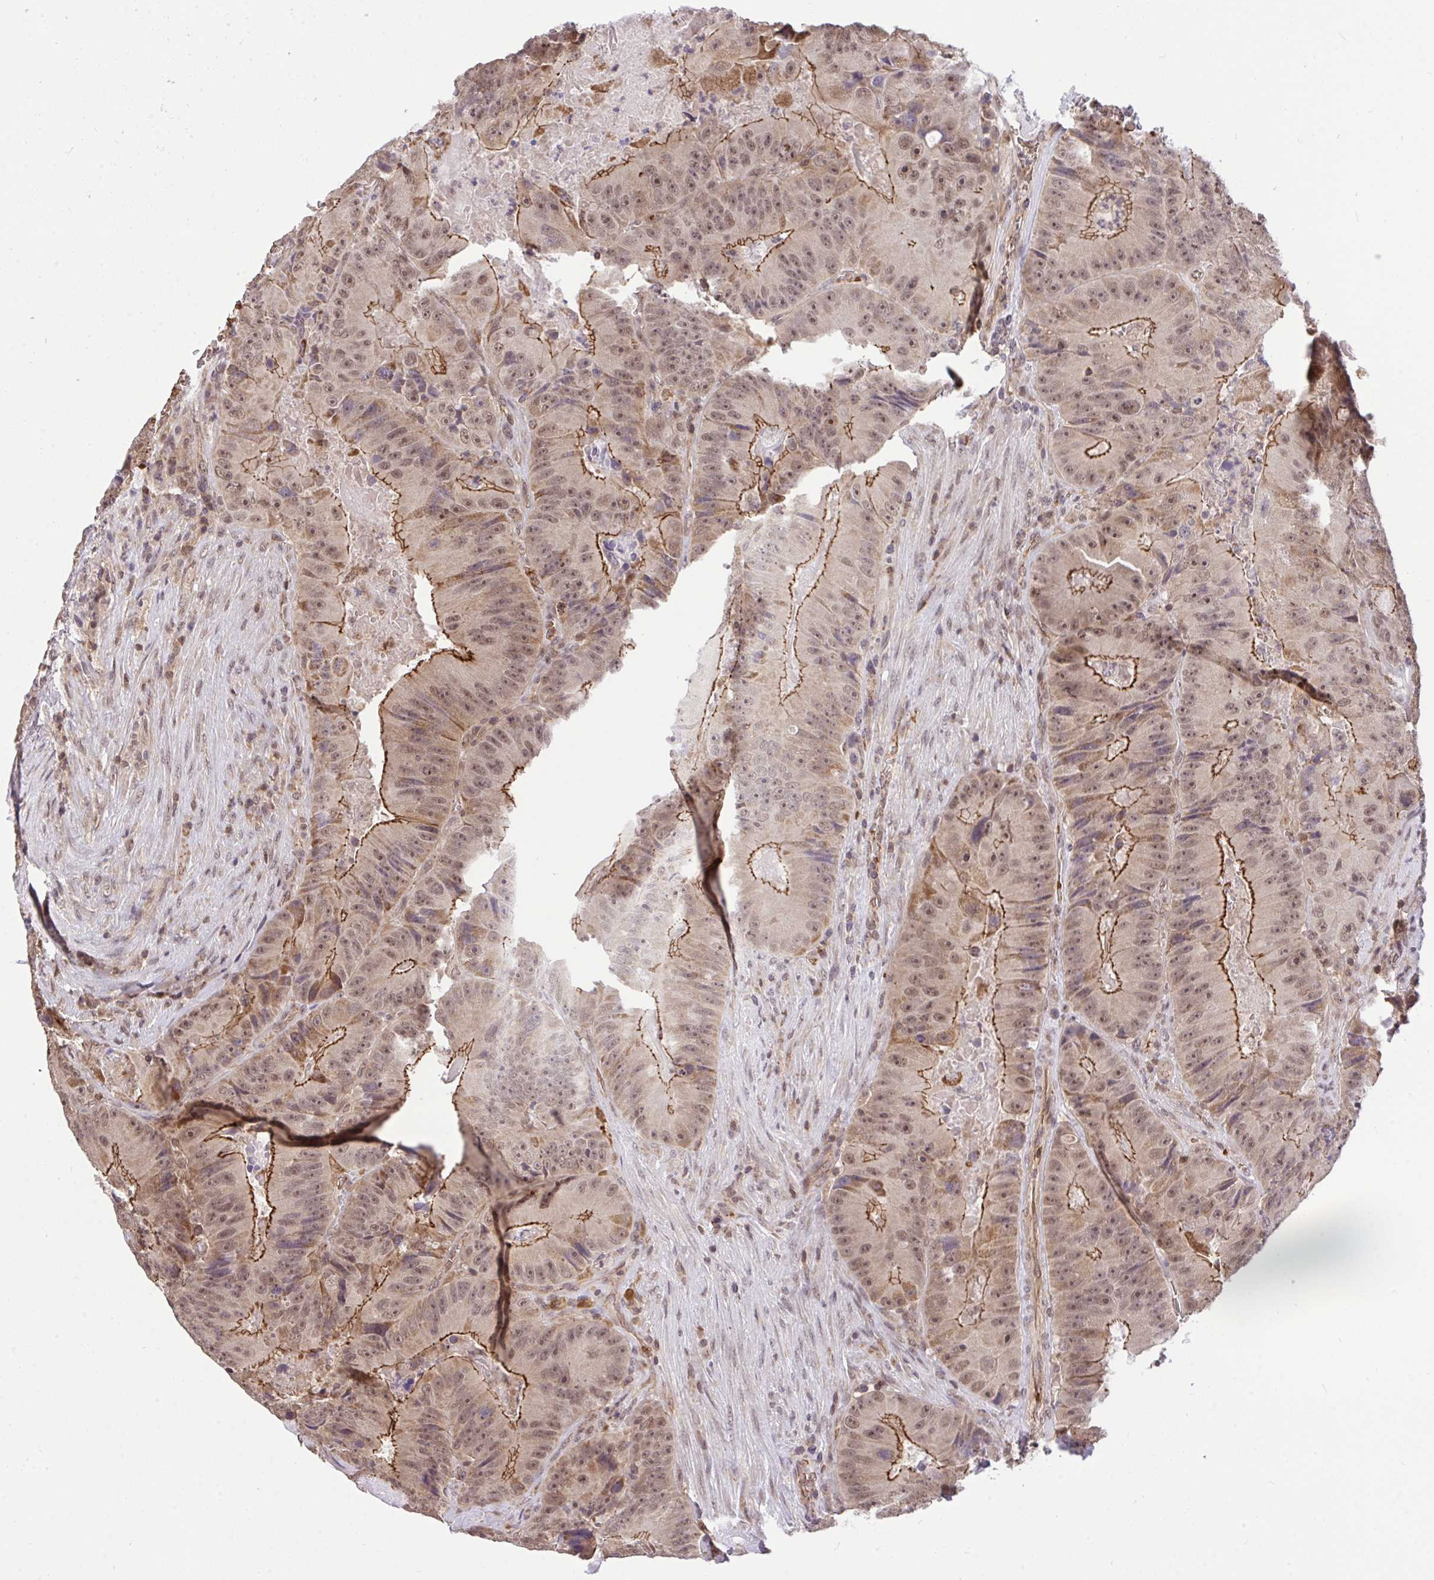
{"staining": {"intensity": "moderate", "quantity": ">75%", "location": "cytoplasmic/membranous,nuclear"}, "tissue": "colorectal cancer", "cell_type": "Tumor cells", "image_type": "cancer", "snomed": [{"axis": "morphology", "description": "Adenocarcinoma, NOS"}, {"axis": "topography", "description": "Colon"}], "caption": "Immunohistochemistry (IHC) (DAB) staining of colorectal cancer (adenocarcinoma) displays moderate cytoplasmic/membranous and nuclear protein expression in approximately >75% of tumor cells.", "gene": "PPP1CA", "patient": {"sex": "female", "age": 86}}